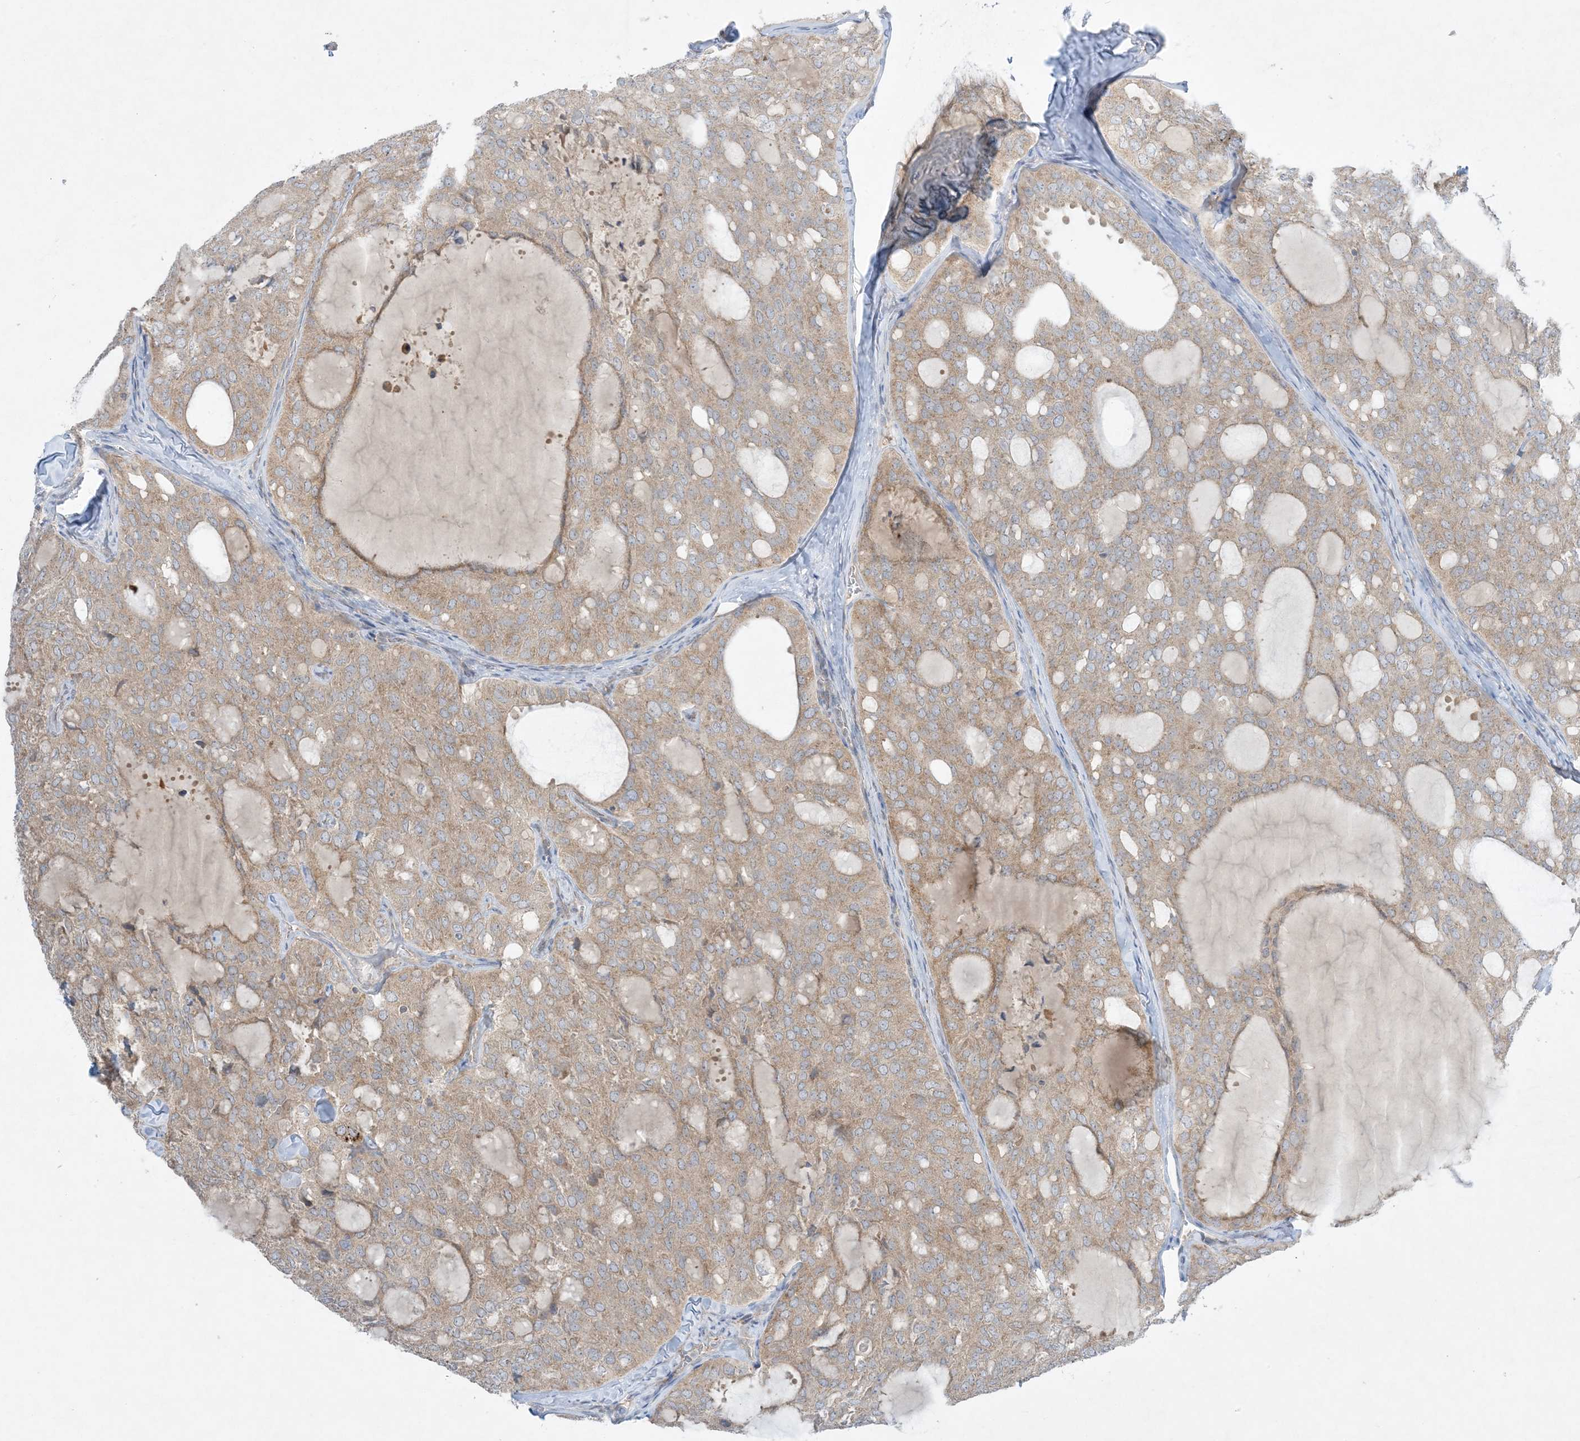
{"staining": {"intensity": "moderate", "quantity": "25%-75%", "location": "cytoplasmic/membranous"}, "tissue": "thyroid cancer", "cell_type": "Tumor cells", "image_type": "cancer", "snomed": [{"axis": "morphology", "description": "Follicular adenoma carcinoma, NOS"}, {"axis": "topography", "description": "Thyroid gland"}], "caption": "The histopathology image exhibits immunohistochemical staining of thyroid follicular adenoma carcinoma. There is moderate cytoplasmic/membranous staining is appreciated in approximately 25%-75% of tumor cells.", "gene": "RPP40", "patient": {"sex": "male", "age": 75}}